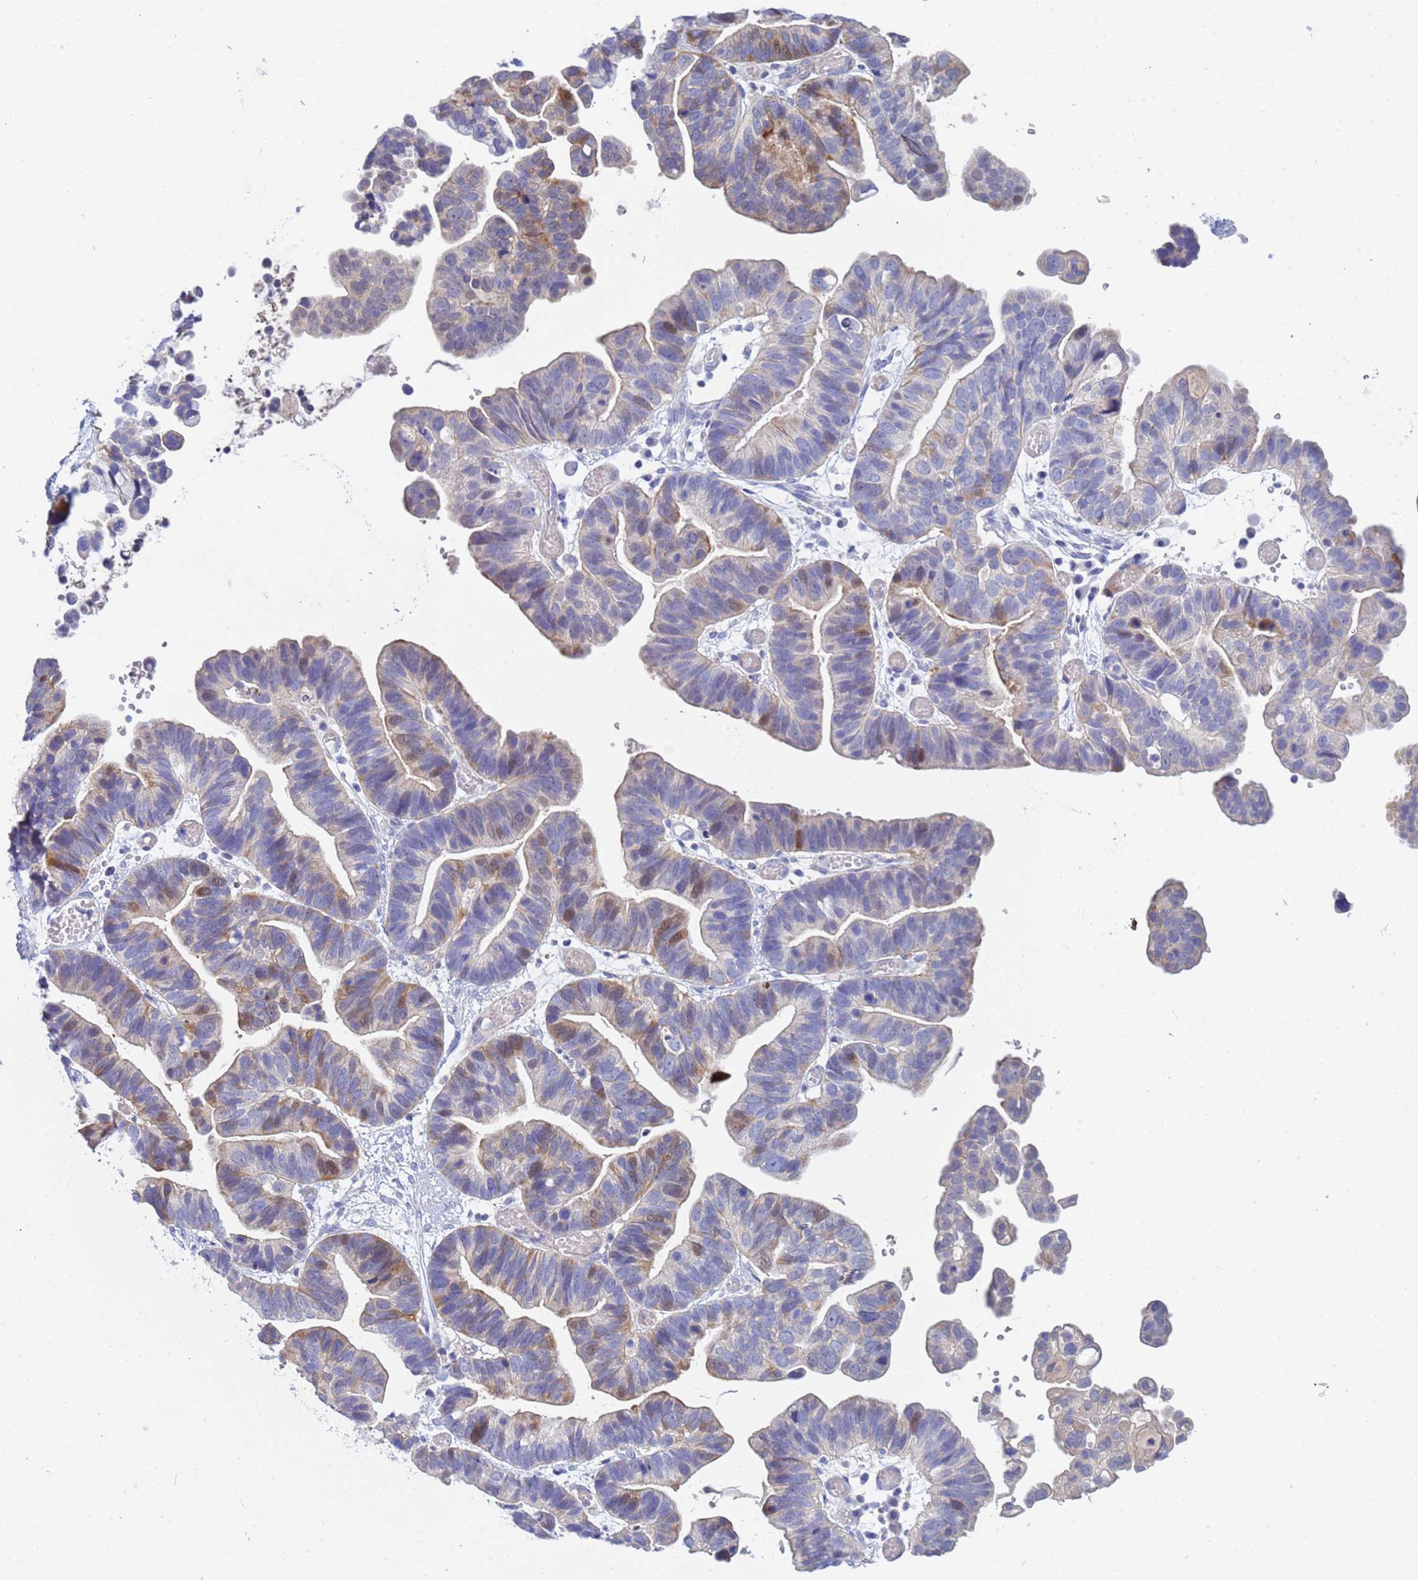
{"staining": {"intensity": "moderate", "quantity": "<25%", "location": "cytoplasmic/membranous"}, "tissue": "ovarian cancer", "cell_type": "Tumor cells", "image_type": "cancer", "snomed": [{"axis": "morphology", "description": "Cystadenocarcinoma, serous, NOS"}, {"axis": "topography", "description": "Ovary"}], "caption": "Immunohistochemistry (DAB) staining of ovarian cancer (serous cystadenocarcinoma) exhibits moderate cytoplasmic/membranous protein staining in approximately <25% of tumor cells.", "gene": "PPP6R1", "patient": {"sex": "female", "age": 56}}